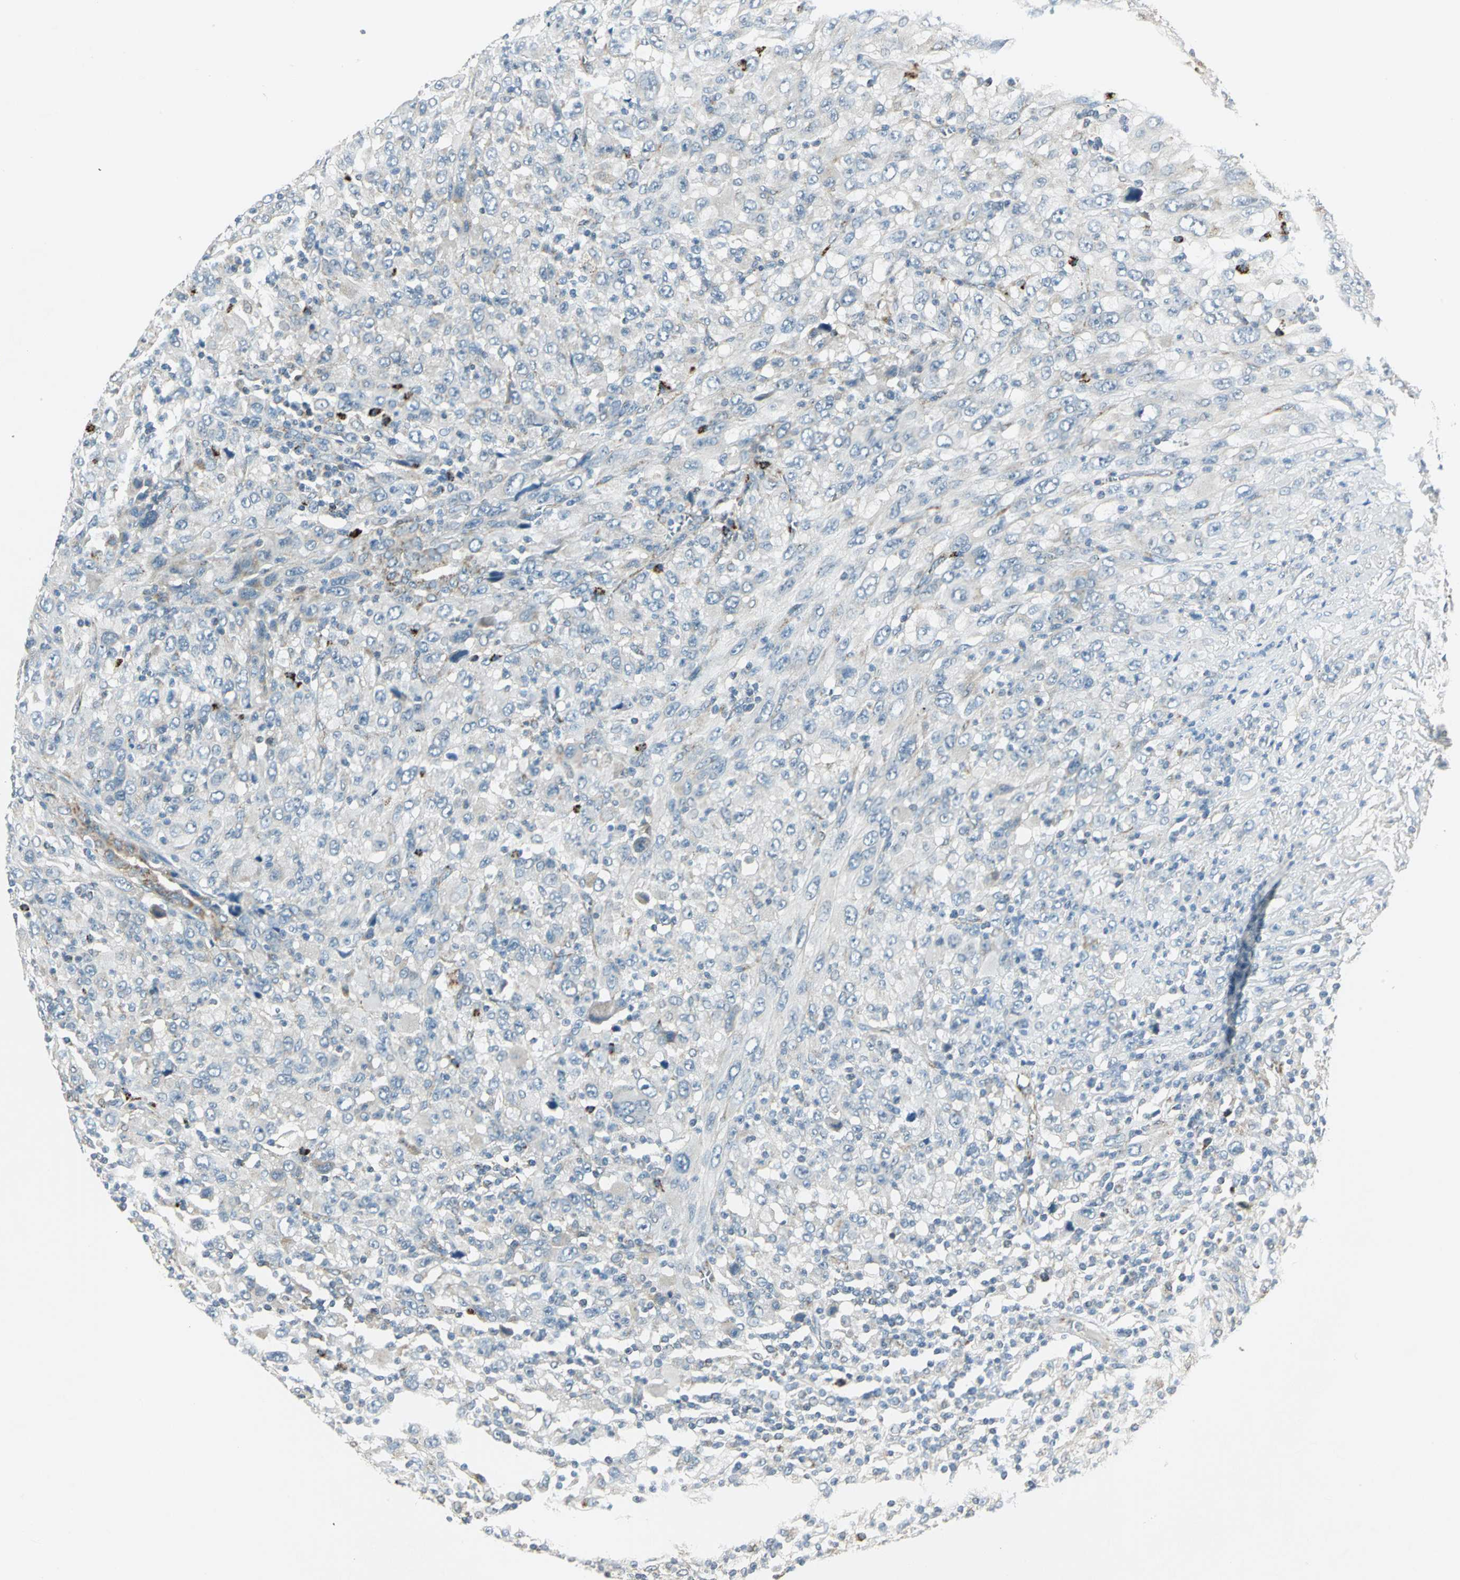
{"staining": {"intensity": "weak", "quantity": "<25%", "location": "cytoplasmic/membranous"}, "tissue": "melanoma", "cell_type": "Tumor cells", "image_type": "cancer", "snomed": [{"axis": "morphology", "description": "Malignant melanoma, Metastatic site"}, {"axis": "topography", "description": "Skin"}], "caption": "Immunohistochemical staining of melanoma displays no significant positivity in tumor cells.", "gene": "ACADM", "patient": {"sex": "female", "age": 56}}